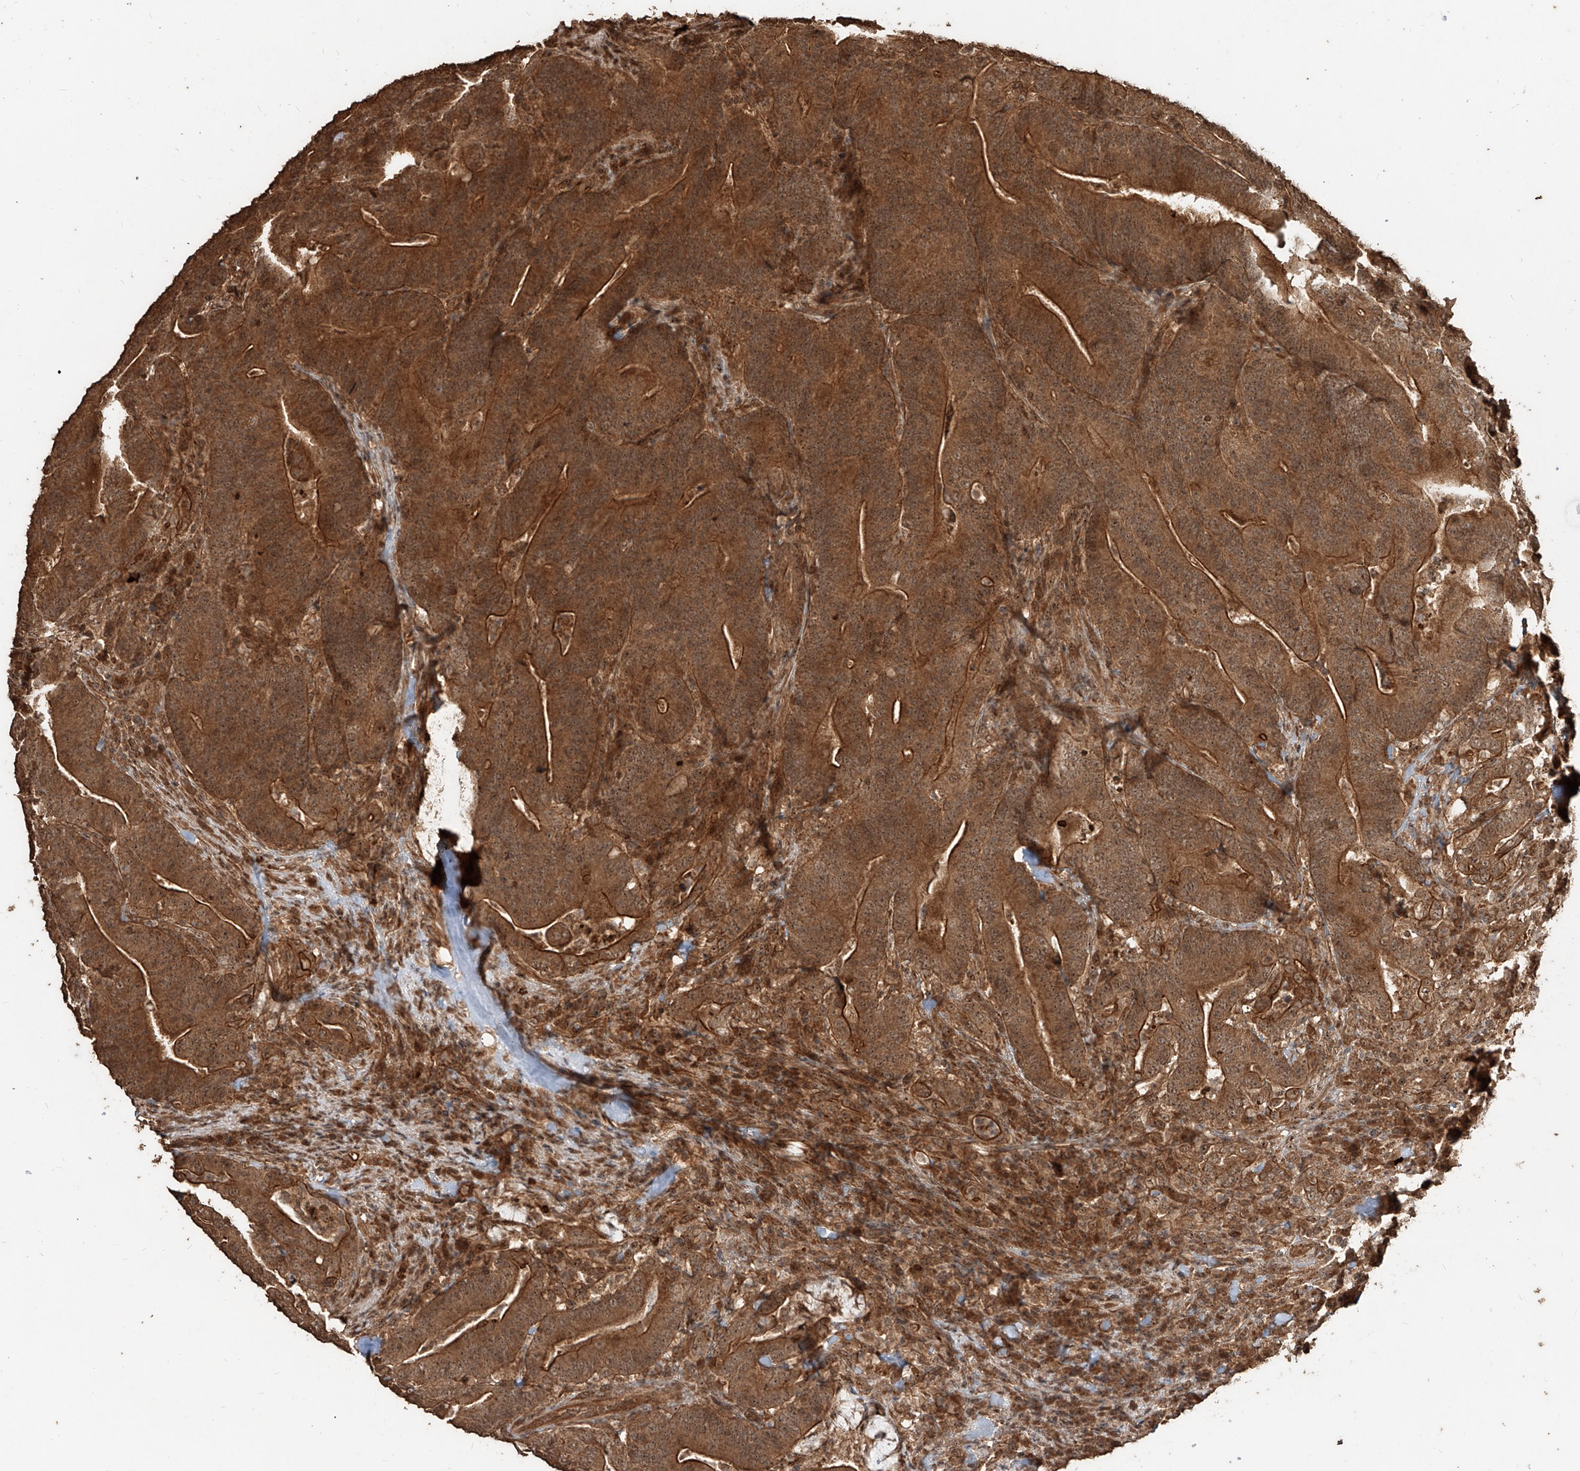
{"staining": {"intensity": "strong", "quantity": ">75%", "location": "cytoplasmic/membranous,nuclear"}, "tissue": "colorectal cancer", "cell_type": "Tumor cells", "image_type": "cancer", "snomed": [{"axis": "morphology", "description": "Adenocarcinoma, NOS"}, {"axis": "topography", "description": "Colon"}], "caption": "Colorectal adenocarcinoma was stained to show a protein in brown. There is high levels of strong cytoplasmic/membranous and nuclear staining in approximately >75% of tumor cells. The protein is stained brown, and the nuclei are stained in blue (DAB IHC with brightfield microscopy, high magnification).", "gene": "ZNF660", "patient": {"sex": "female", "age": 66}}